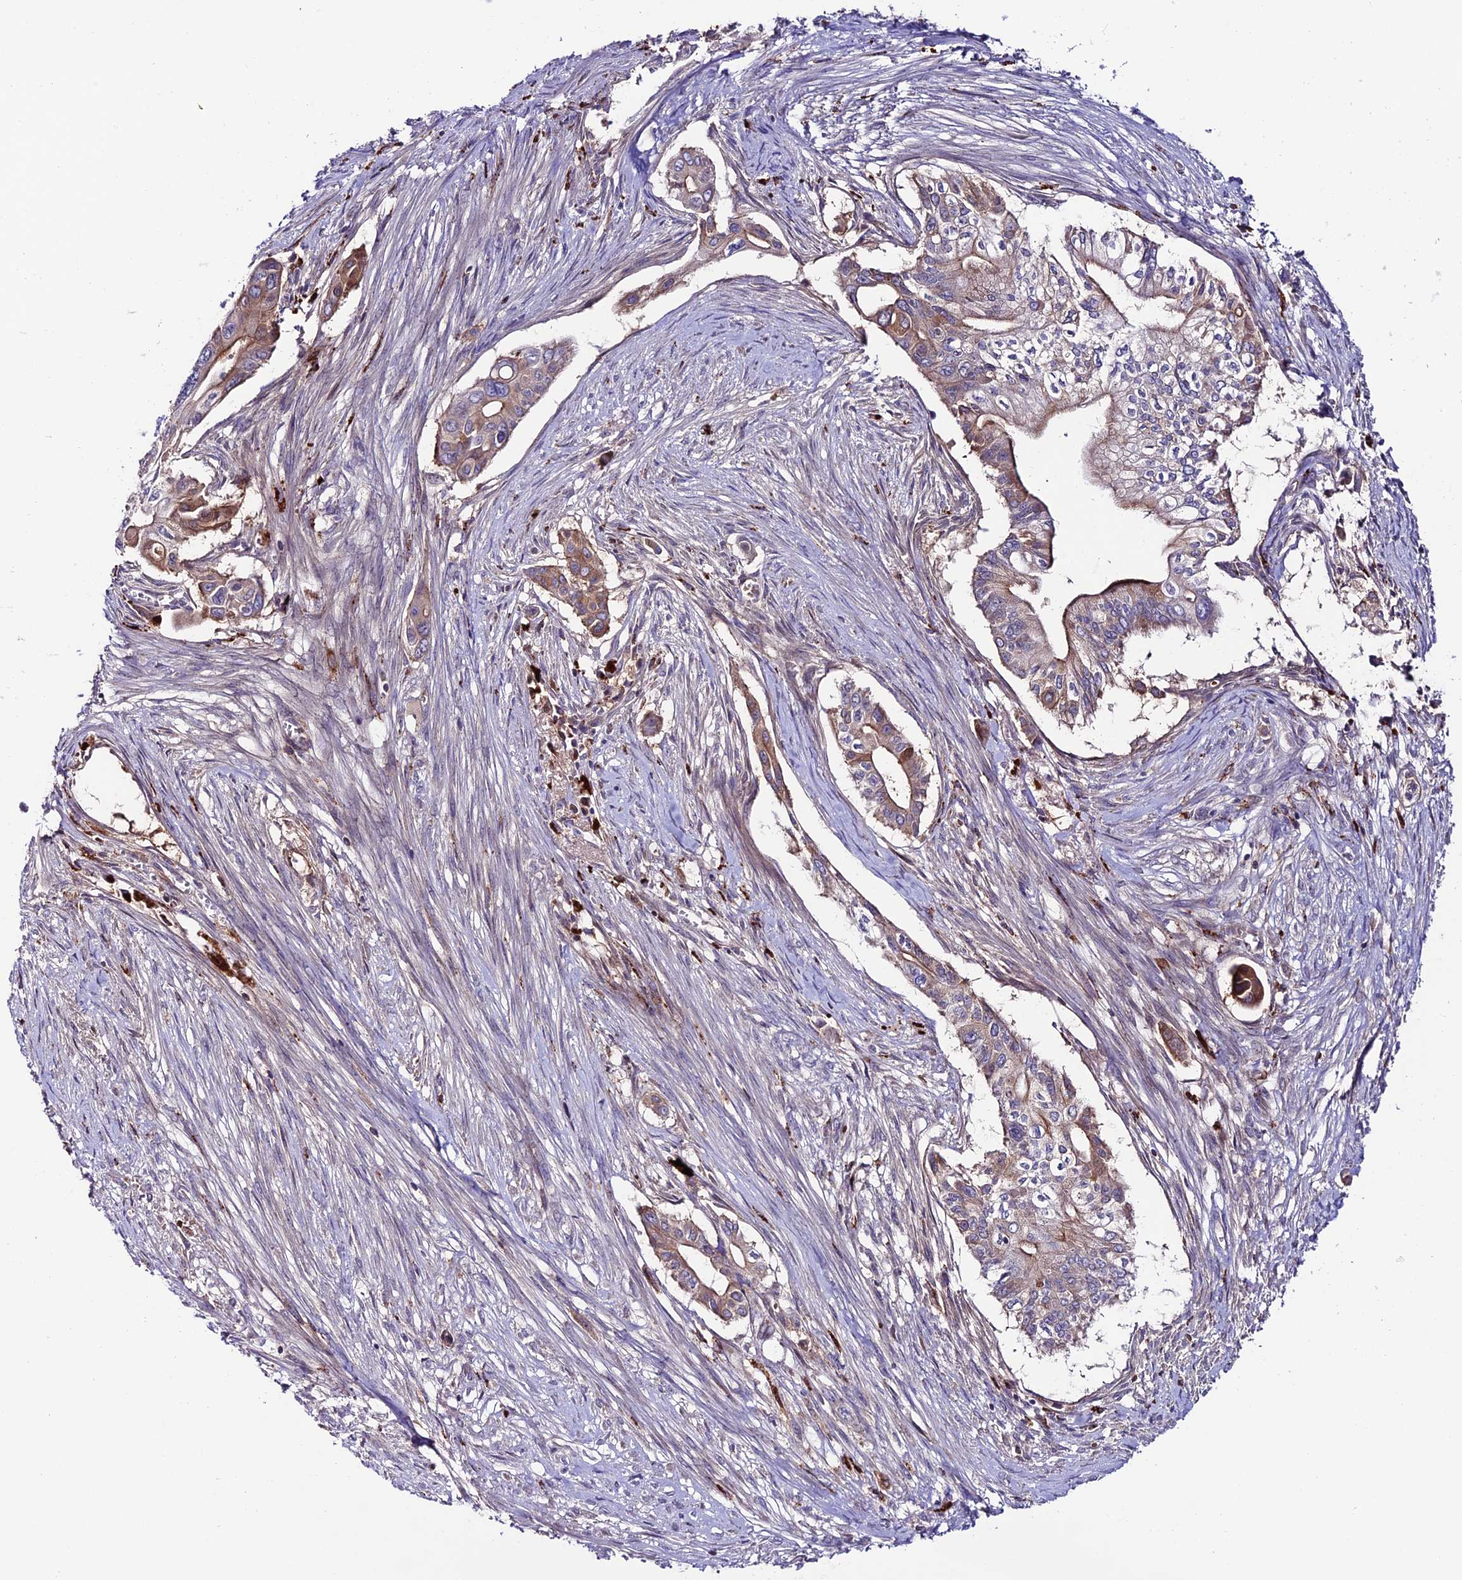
{"staining": {"intensity": "moderate", "quantity": "25%-75%", "location": "cytoplasmic/membranous"}, "tissue": "pancreatic cancer", "cell_type": "Tumor cells", "image_type": "cancer", "snomed": [{"axis": "morphology", "description": "Adenocarcinoma, NOS"}, {"axis": "topography", "description": "Pancreas"}], "caption": "Immunohistochemical staining of pancreatic cancer demonstrates medium levels of moderate cytoplasmic/membranous protein staining in approximately 25%-75% of tumor cells. Using DAB (brown) and hematoxylin (blue) stains, captured at high magnification using brightfield microscopy.", "gene": "ARHGEF18", "patient": {"sex": "male", "age": 68}}